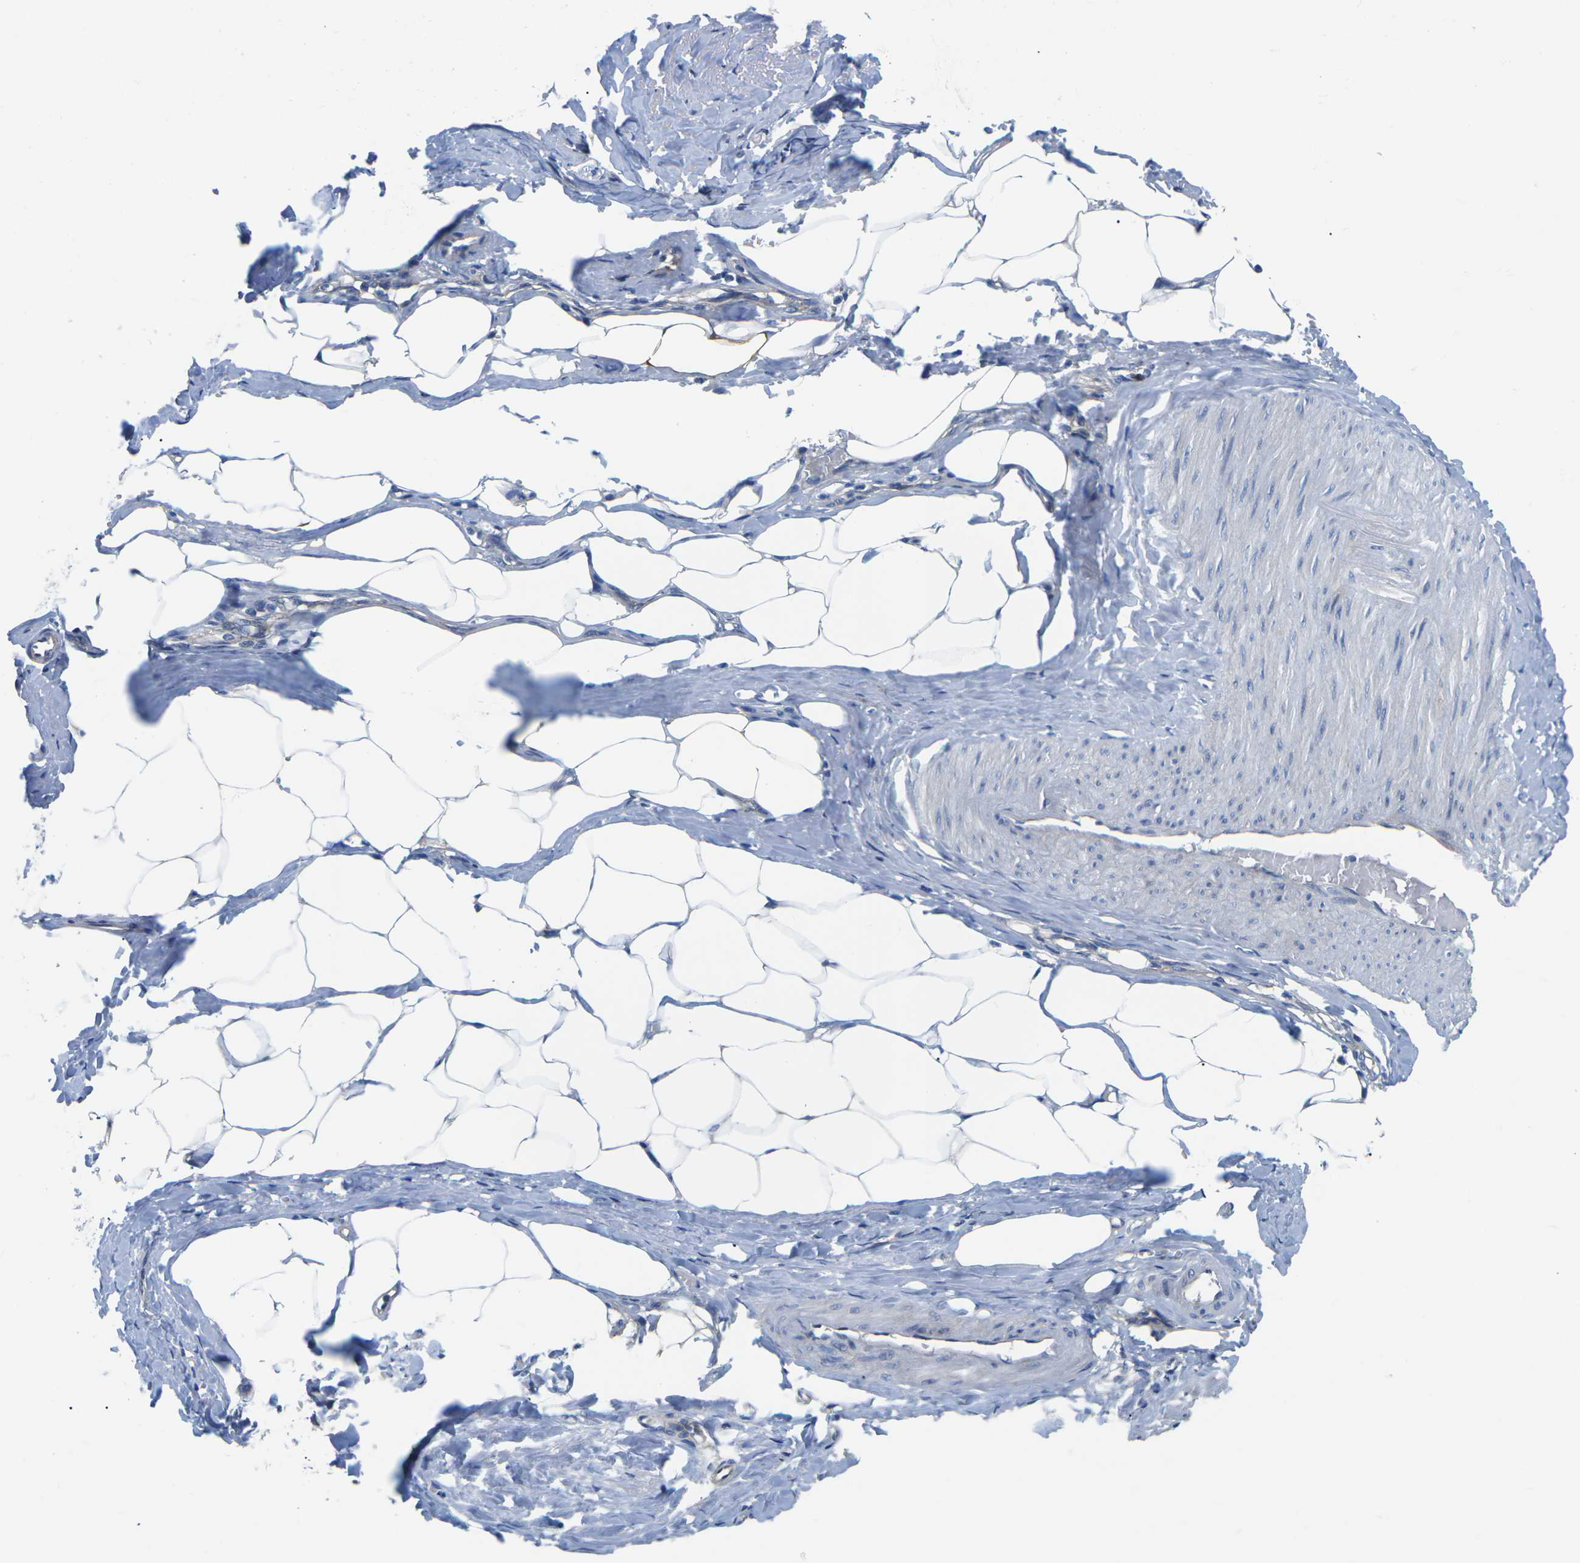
{"staining": {"intensity": "negative", "quantity": "none", "location": "none"}, "tissue": "adipose tissue", "cell_type": "Adipocytes", "image_type": "normal", "snomed": [{"axis": "morphology", "description": "Normal tissue, NOS"}, {"axis": "topography", "description": "Soft tissue"}, {"axis": "topography", "description": "Vascular tissue"}], "caption": "The histopathology image reveals no staining of adipocytes in benign adipose tissue. (Immunohistochemistry (ihc), brightfield microscopy, high magnification).", "gene": "DLG1", "patient": {"sex": "female", "age": 35}}